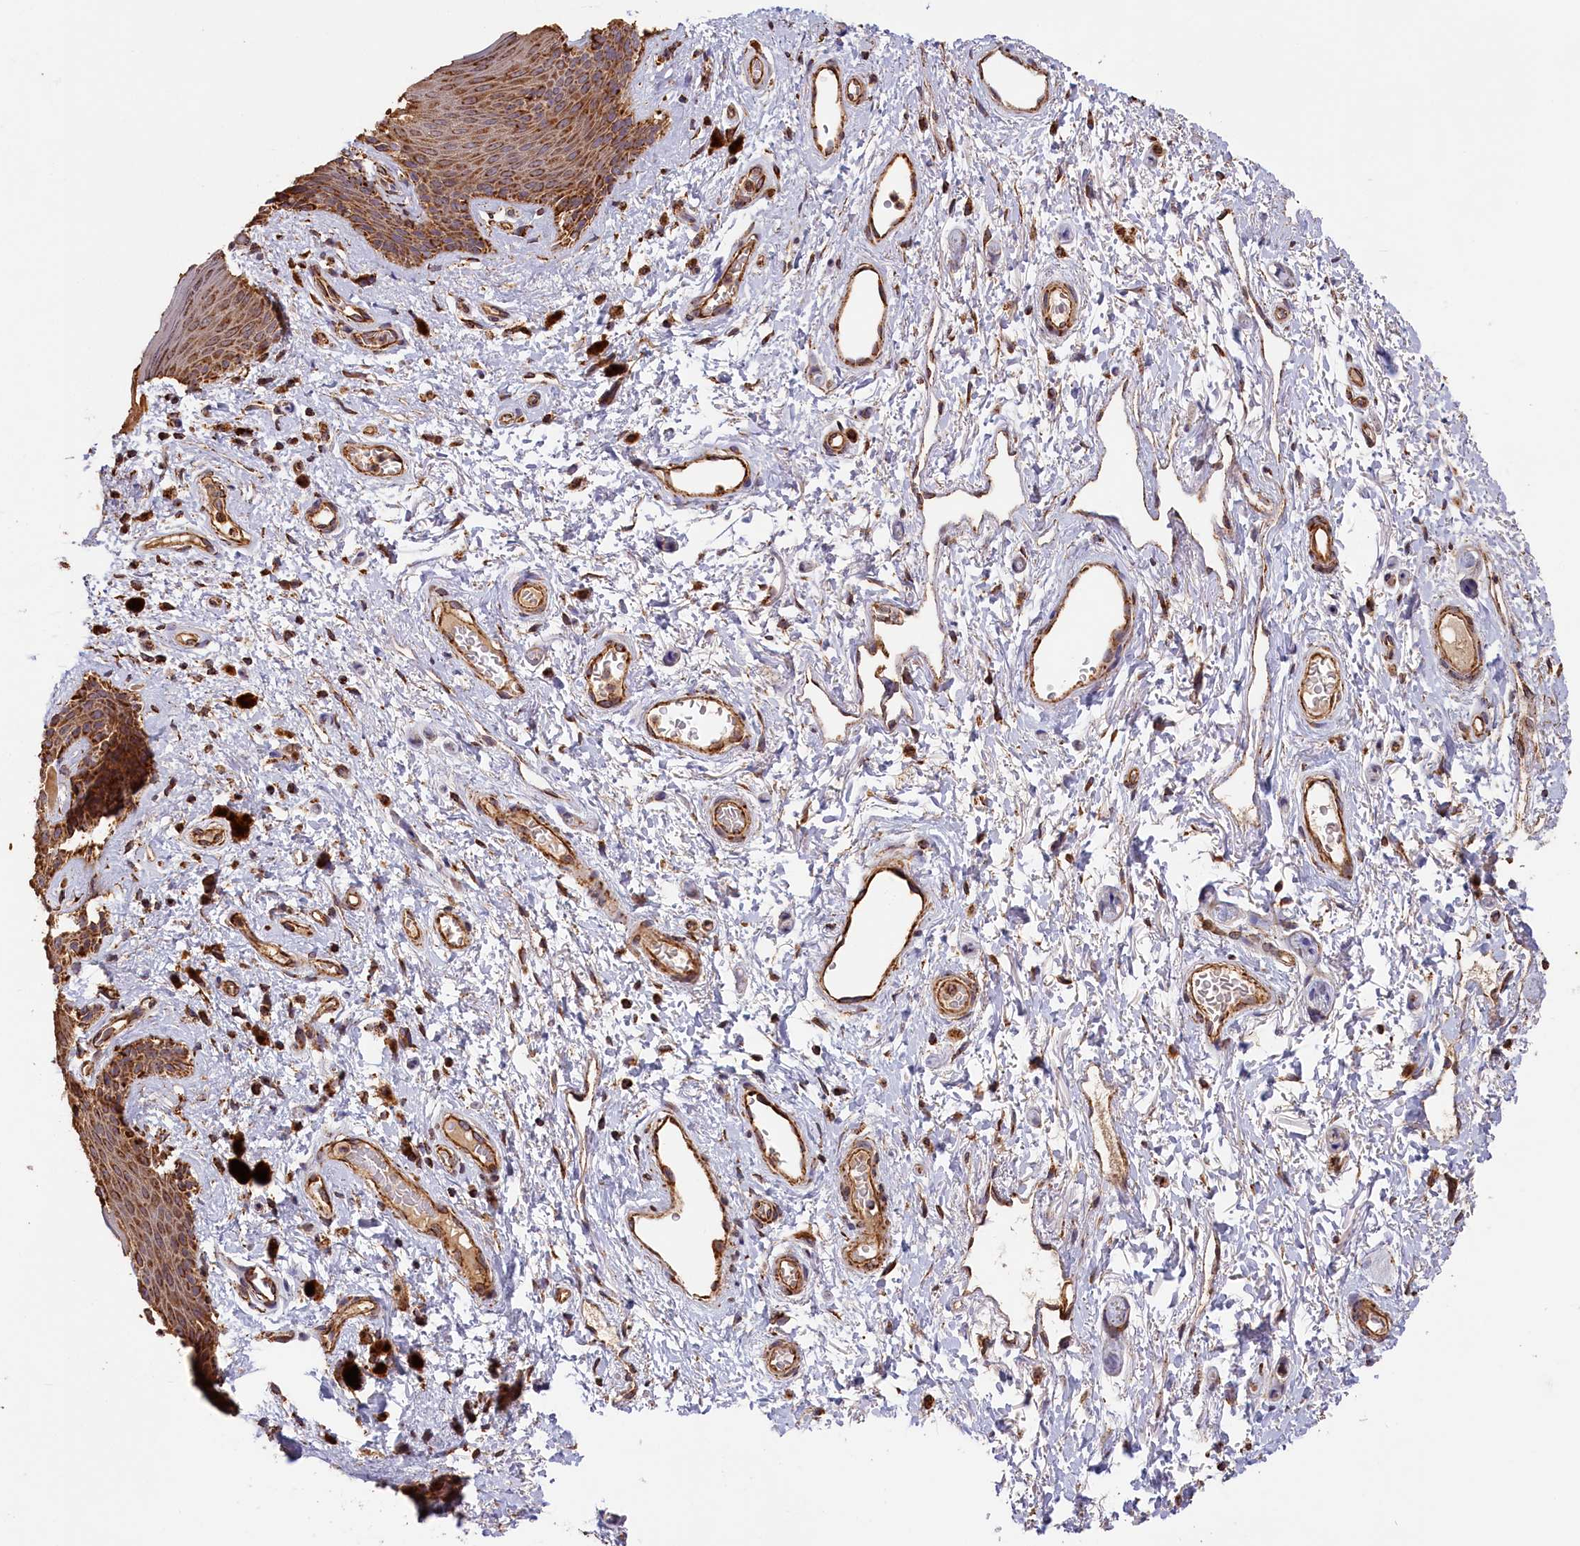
{"staining": {"intensity": "strong", "quantity": ">75%", "location": "cytoplasmic/membranous"}, "tissue": "skin", "cell_type": "Epidermal cells", "image_type": "normal", "snomed": [{"axis": "morphology", "description": "Normal tissue, NOS"}, {"axis": "topography", "description": "Anal"}], "caption": "Immunohistochemistry histopathology image of unremarkable skin: human skin stained using immunohistochemistry (IHC) shows high levels of strong protein expression localized specifically in the cytoplasmic/membranous of epidermal cells, appearing as a cytoplasmic/membranous brown color.", "gene": "MACROD1", "patient": {"sex": "female", "age": 46}}